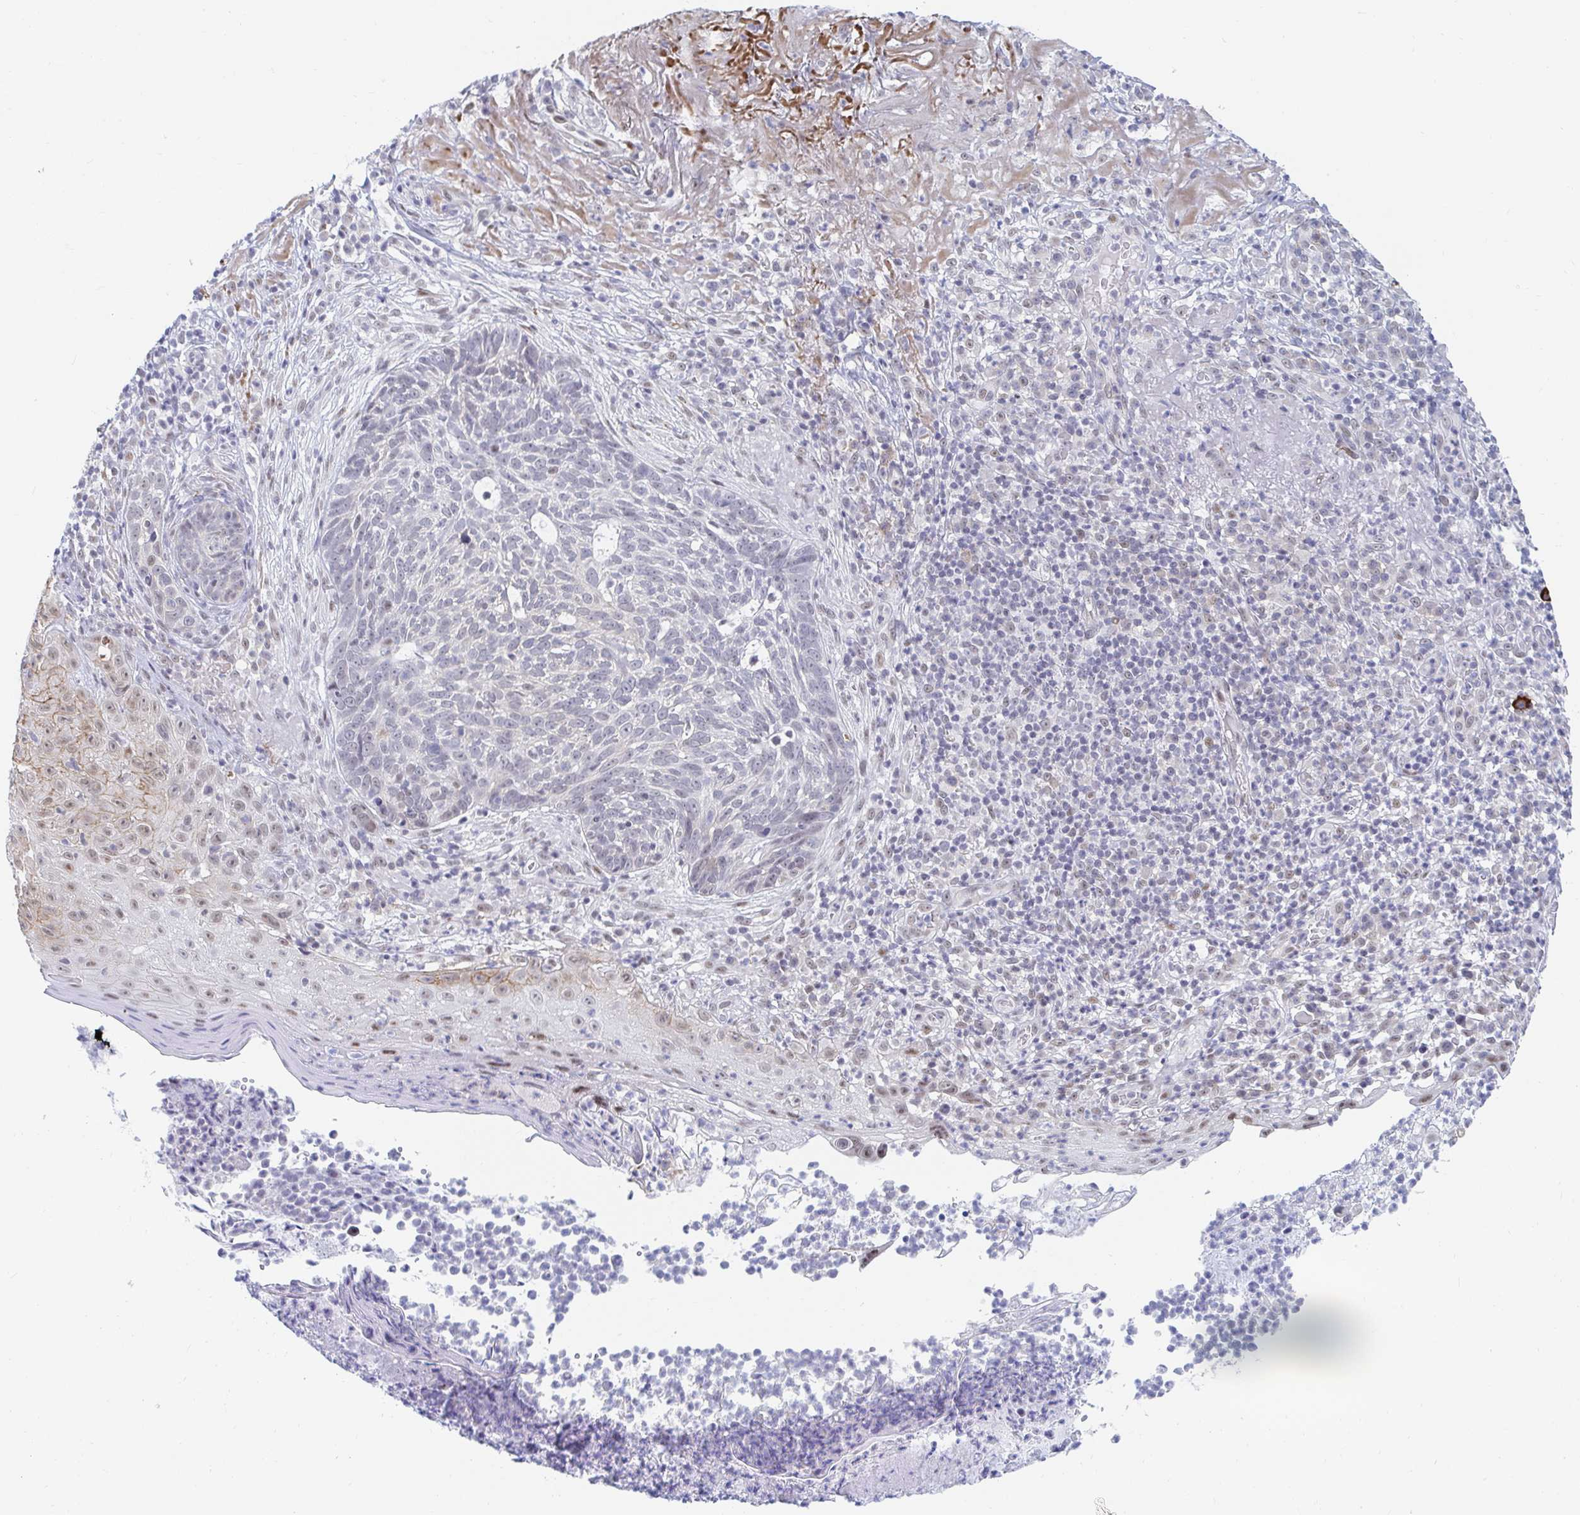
{"staining": {"intensity": "negative", "quantity": "none", "location": "none"}, "tissue": "skin cancer", "cell_type": "Tumor cells", "image_type": "cancer", "snomed": [{"axis": "morphology", "description": "Basal cell carcinoma"}, {"axis": "topography", "description": "Skin"}, {"axis": "topography", "description": "Skin of face"}], "caption": "A high-resolution micrograph shows immunohistochemistry staining of skin cancer (basal cell carcinoma), which reveals no significant expression in tumor cells. The staining was performed using DAB (3,3'-diaminobenzidine) to visualize the protein expression in brown, while the nuclei were stained in blue with hematoxylin (Magnification: 20x).", "gene": "COL28A1", "patient": {"sex": "female", "age": 95}}